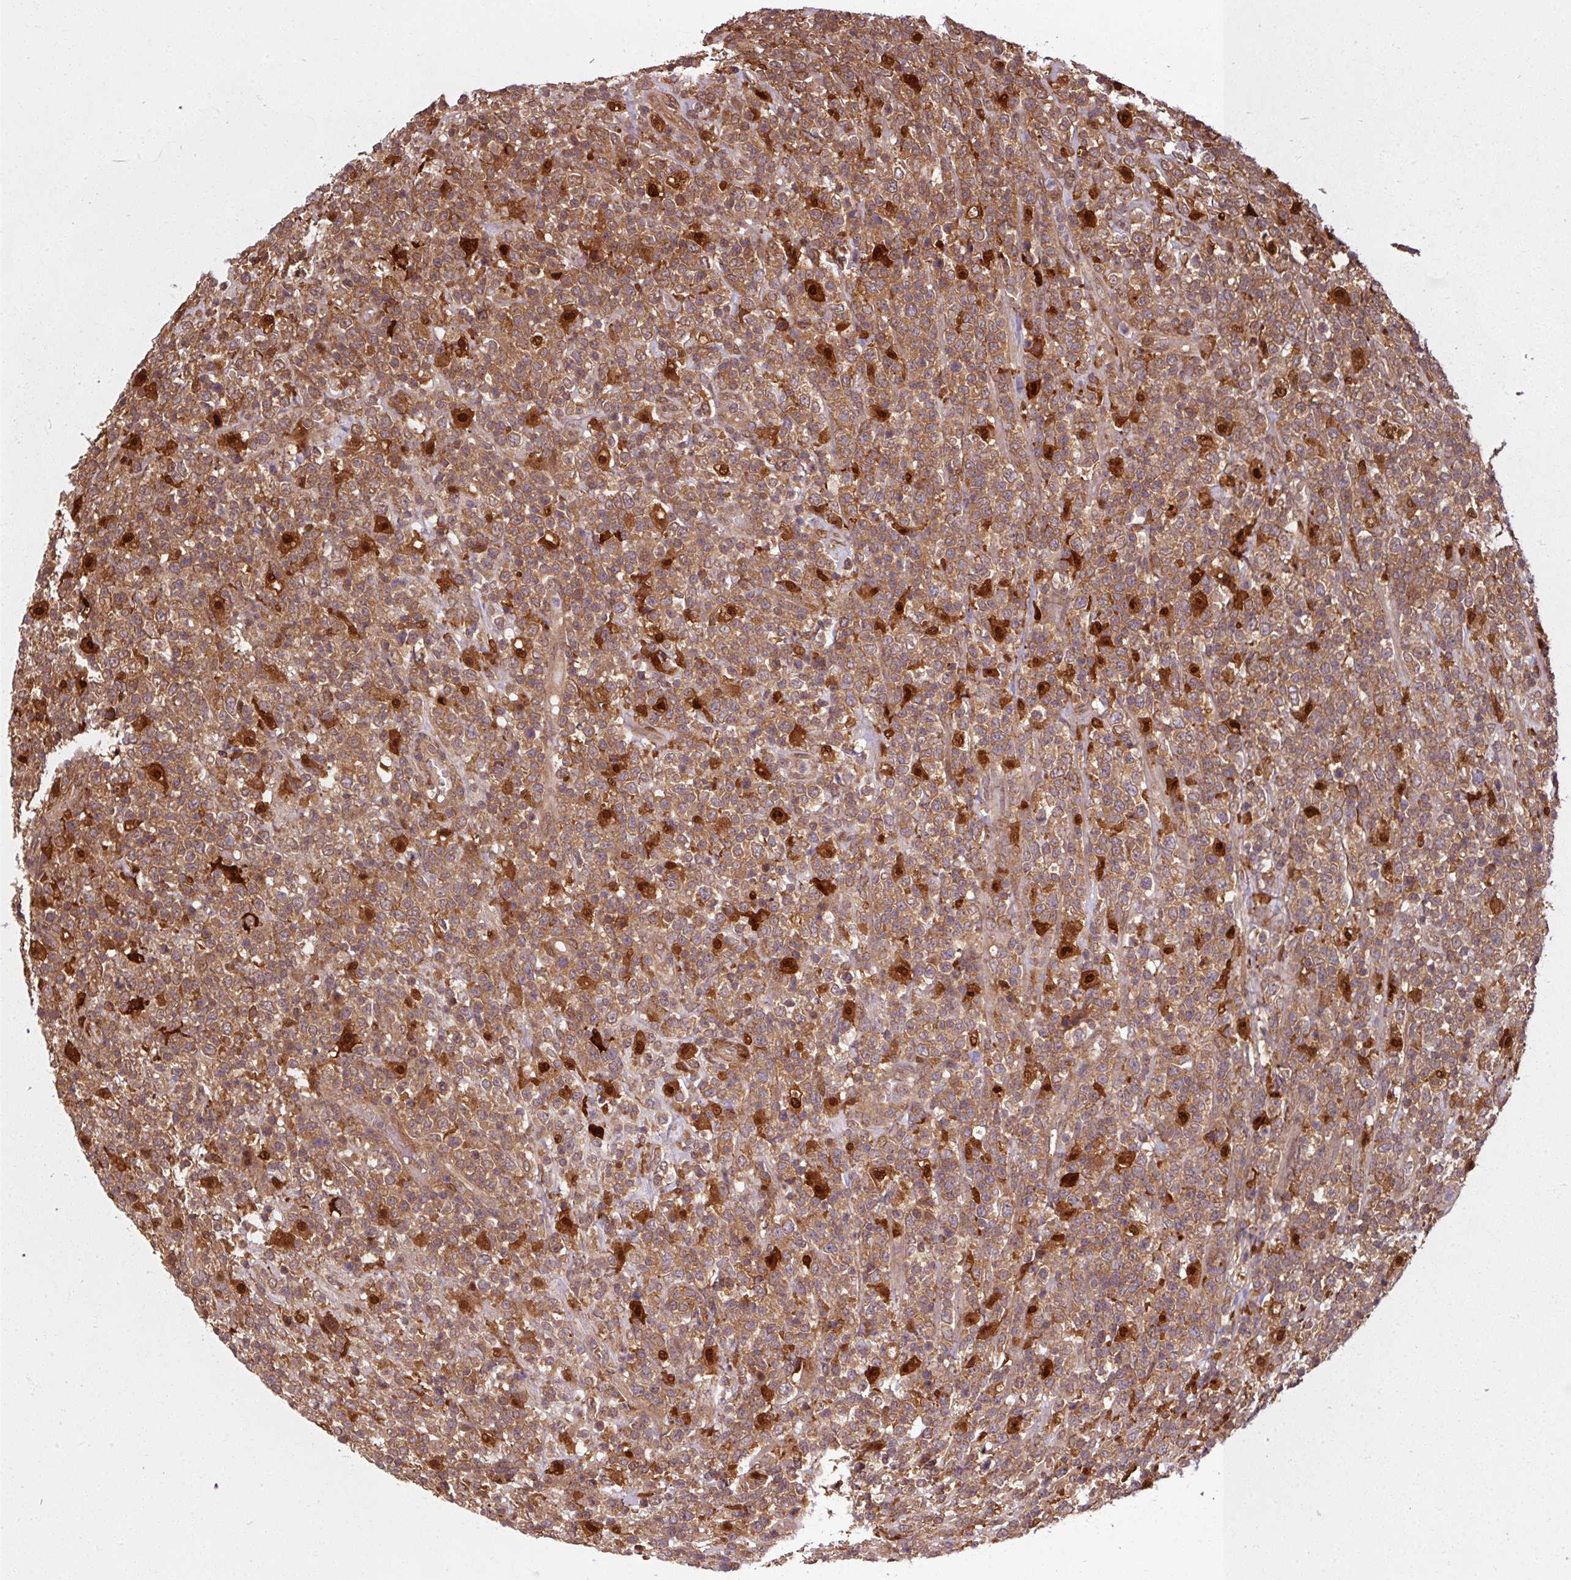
{"staining": {"intensity": "moderate", "quantity": ">75%", "location": "cytoplasmic/membranous"}, "tissue": "lymphoma", "cell_type": "Tumor cells", "image_type": "cancer", "snomed": [{"axis": "morphology", "description": "Malignant lymphoma, non-Hodgkin's type, High grade"}, {"axis": "topography", "description": "Colon"}], "caption": "A brown stain labels moderate cytoplasmic/membranous positivity of a protein in human lymphoma tumor cells. The staining was performed using DAB, with brown indicating positive protein expression. Nuclei are stained blue with hematoxylin.", "gene": "KCTD11", "patient": {"sex": "female", "age": 53}}